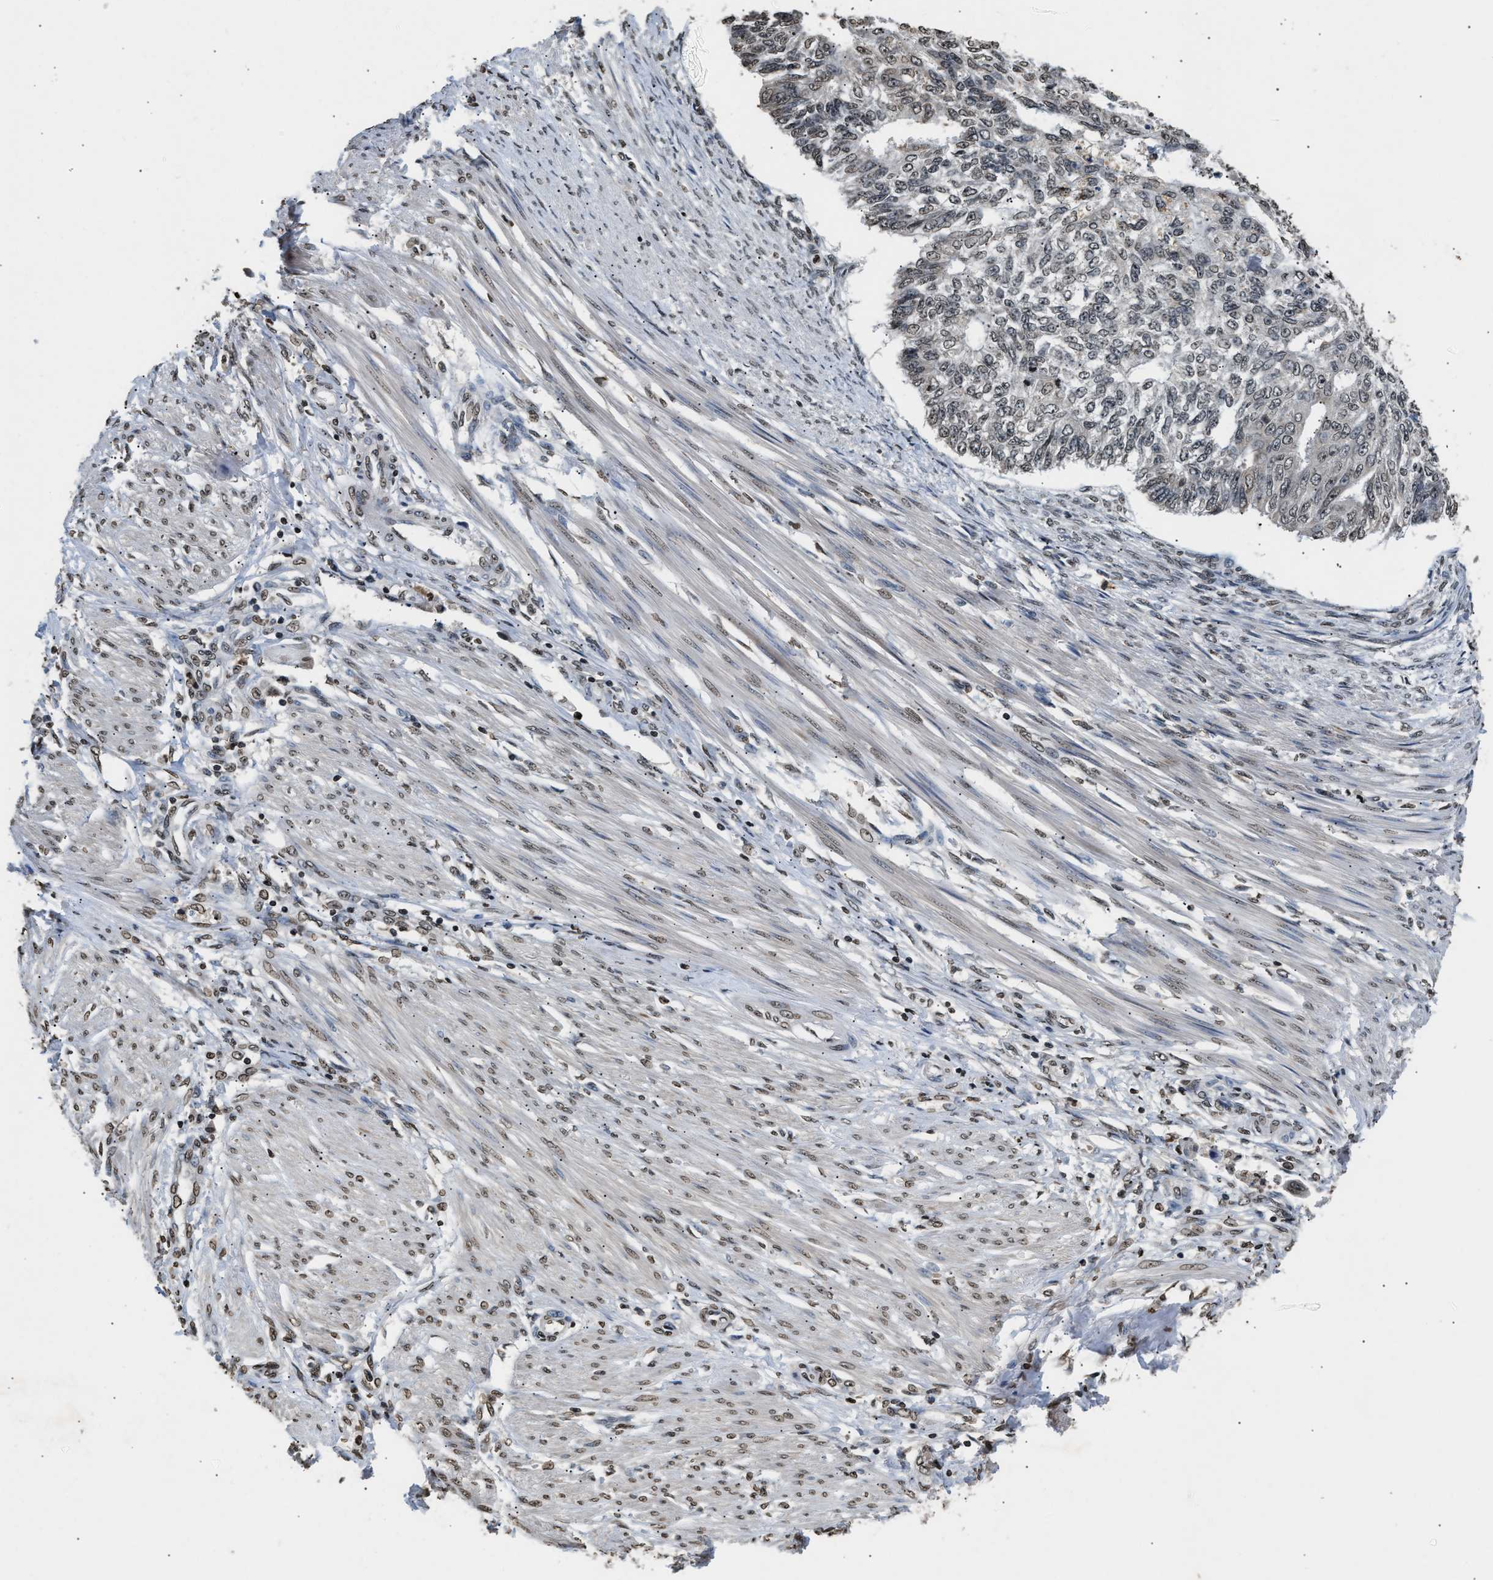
{"staining": {"intensity": "weak", "quantity": "<25%", "location": "nuclear"}, "tissue": "endometrial cancer", "cell_type": "Tumor cells", "image_type": "cancer", "snomed": [{"axis": "morphology", "description": "Adenocarcinoma, NOS"}, {"axis": "topography", "description": "Endometrium"}], "caption": "Immunohistochemical staining of endometrial cancer (adenocarcinoma) reveals no significant positivity in tumor cells.", "gene": "DNASE1L3", "patient": {"sex": "female", "age": 32}}